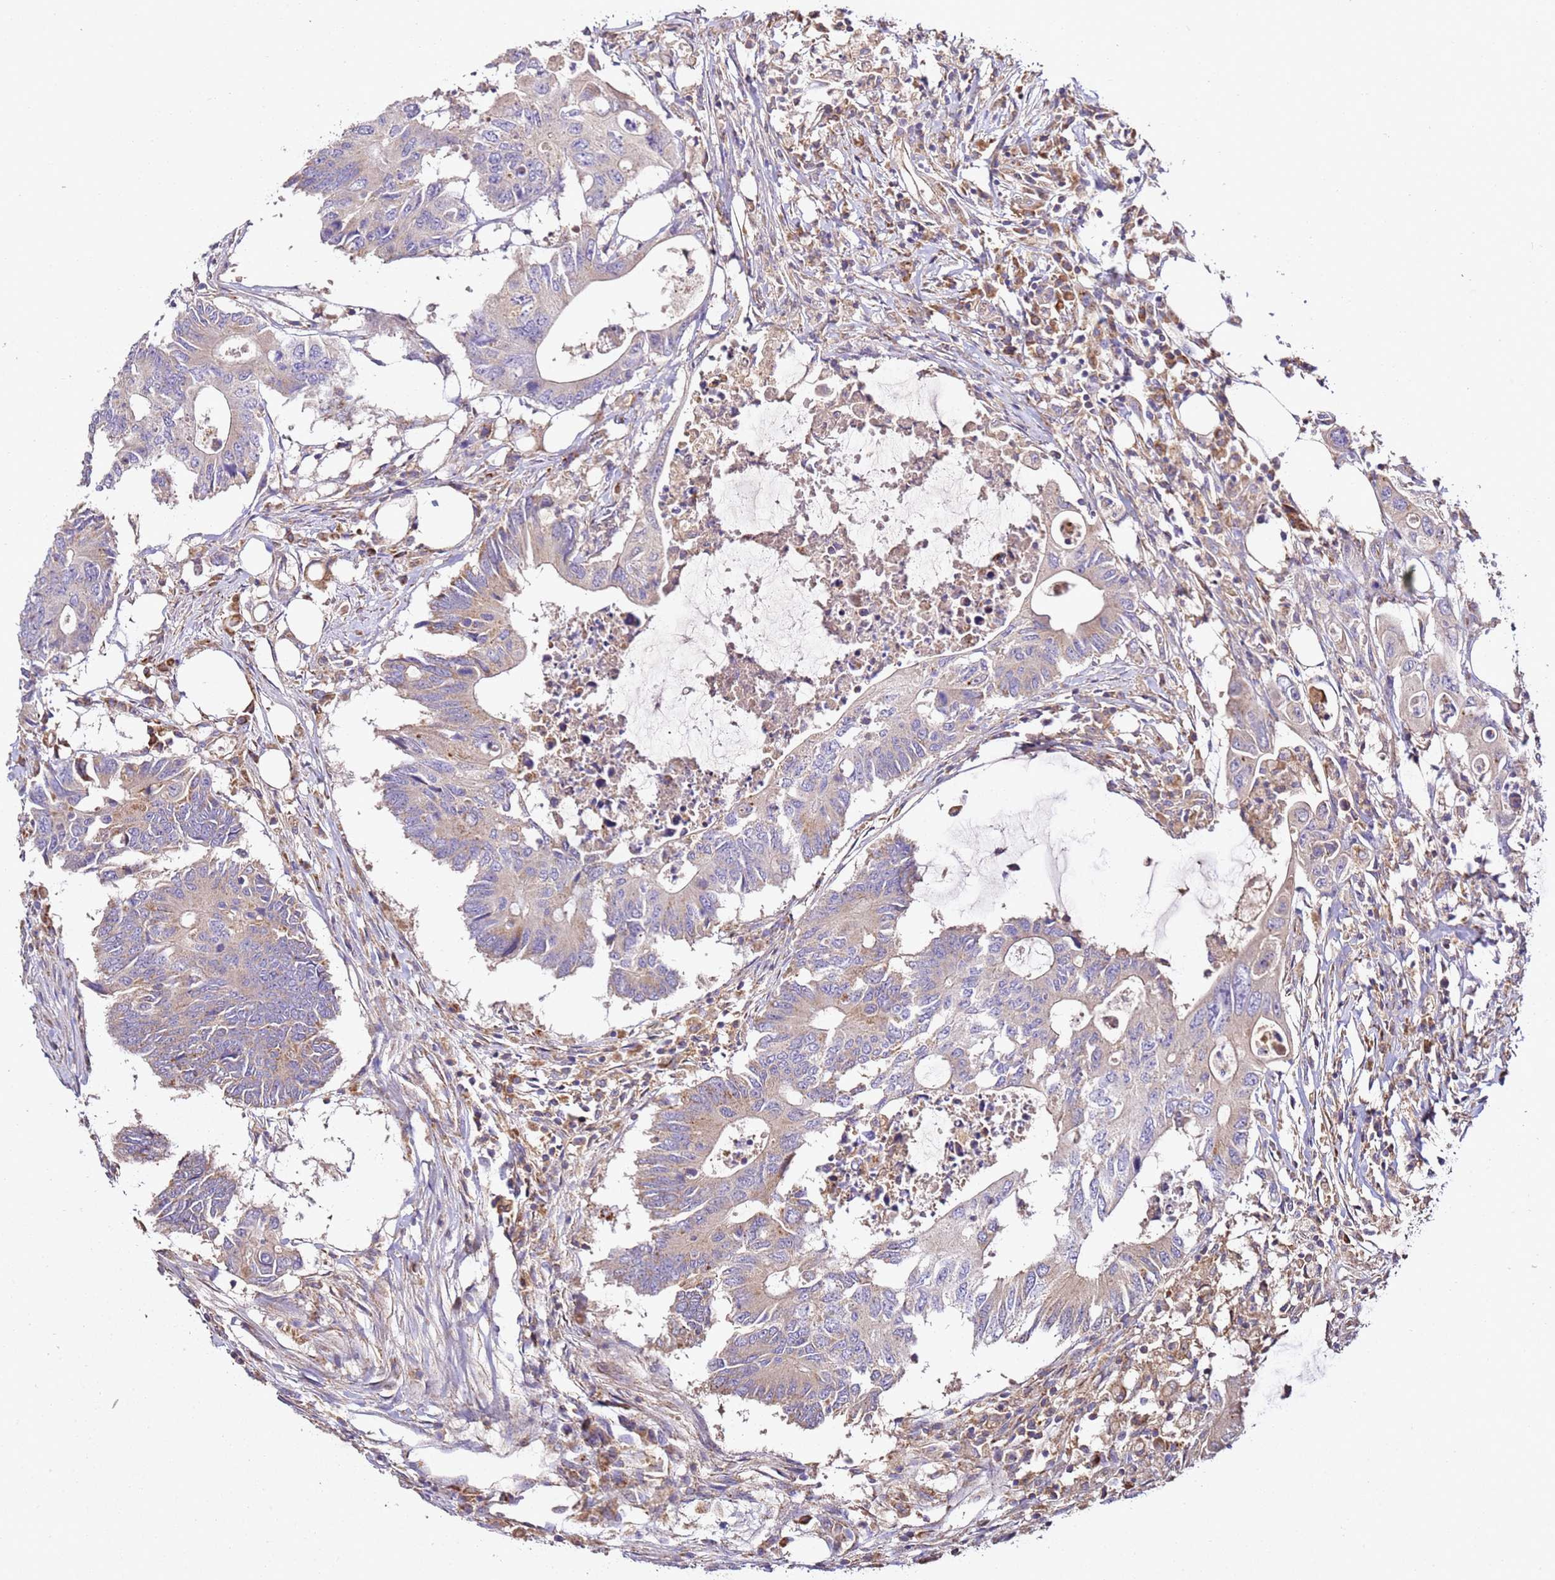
{"staining": {"intensity": "weak", "quantity": "<25%", "location": "cytoplasmic/membranous"}, "tissue": "colorectal cancer", "cell_type": "Tumor cells", "image_type": "cancer", "snomed": [{"axis": "morphology", "description": "Adenocarcinoma, NOS"}, {"axis": "topography", "description": "Colon"}], "caption": "DAB immunohistochemical staining of human colorectal cancer reveals no significant expression in tumor cells.", "gene": "OR2B11", "patient": {"sex": "male", "age": 71}}